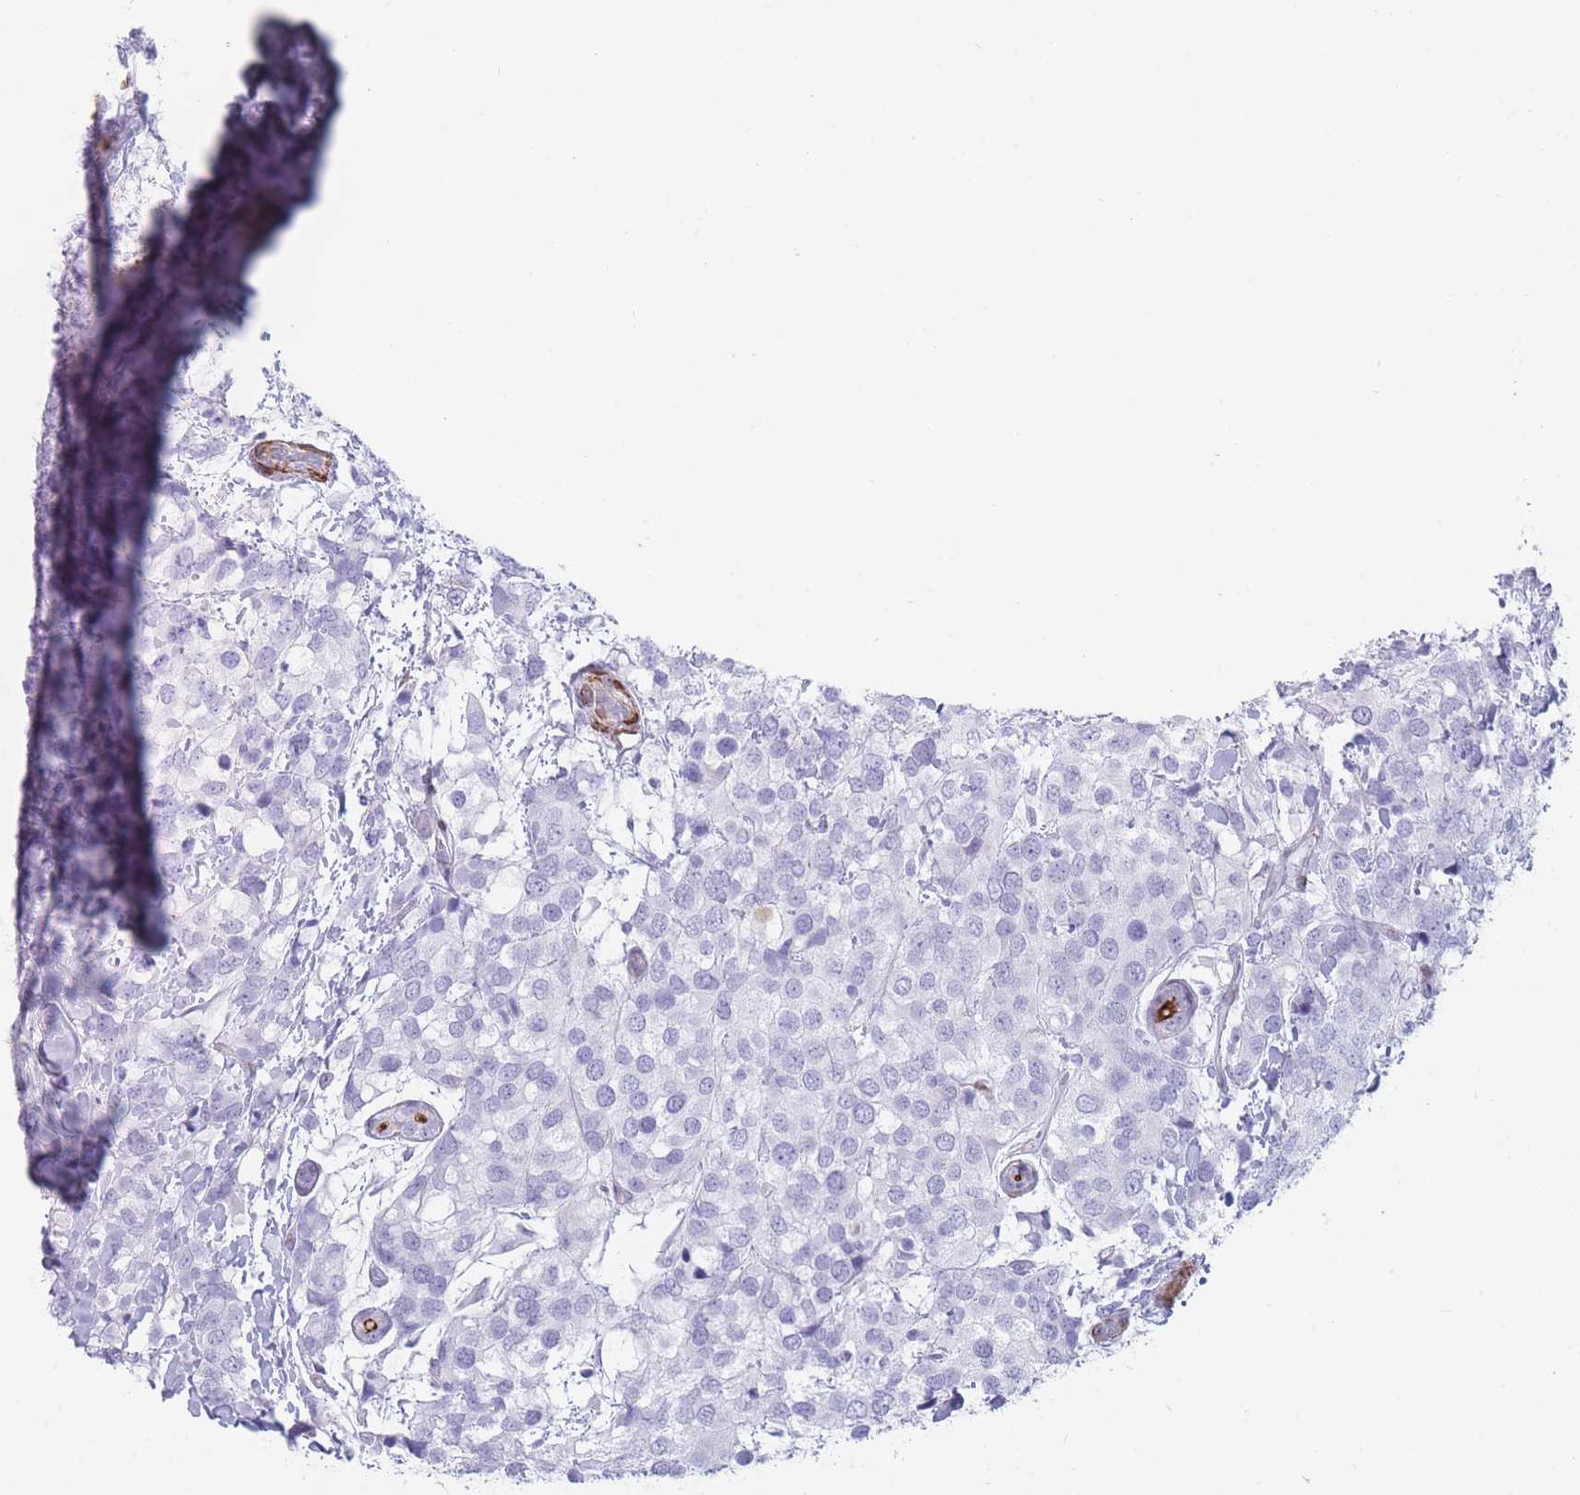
{"staining": {"intensity": "negative", "quantity": "none", "location": "none"}, "tissue": "breast cancer", "cell_type": "Tumor cells", "image_type": "cancer", "snomed": [{"axis": "morphology", "description": "Lobular carcinoma"}, {"axis": "topography", "description": "Breast"}], "caption": "An IHC image of breast cancer is shown. There is no staining in tumor cells of breast cancer.", "gene": "IFNA6", "patient": {"sex": "female", "age": 59}}